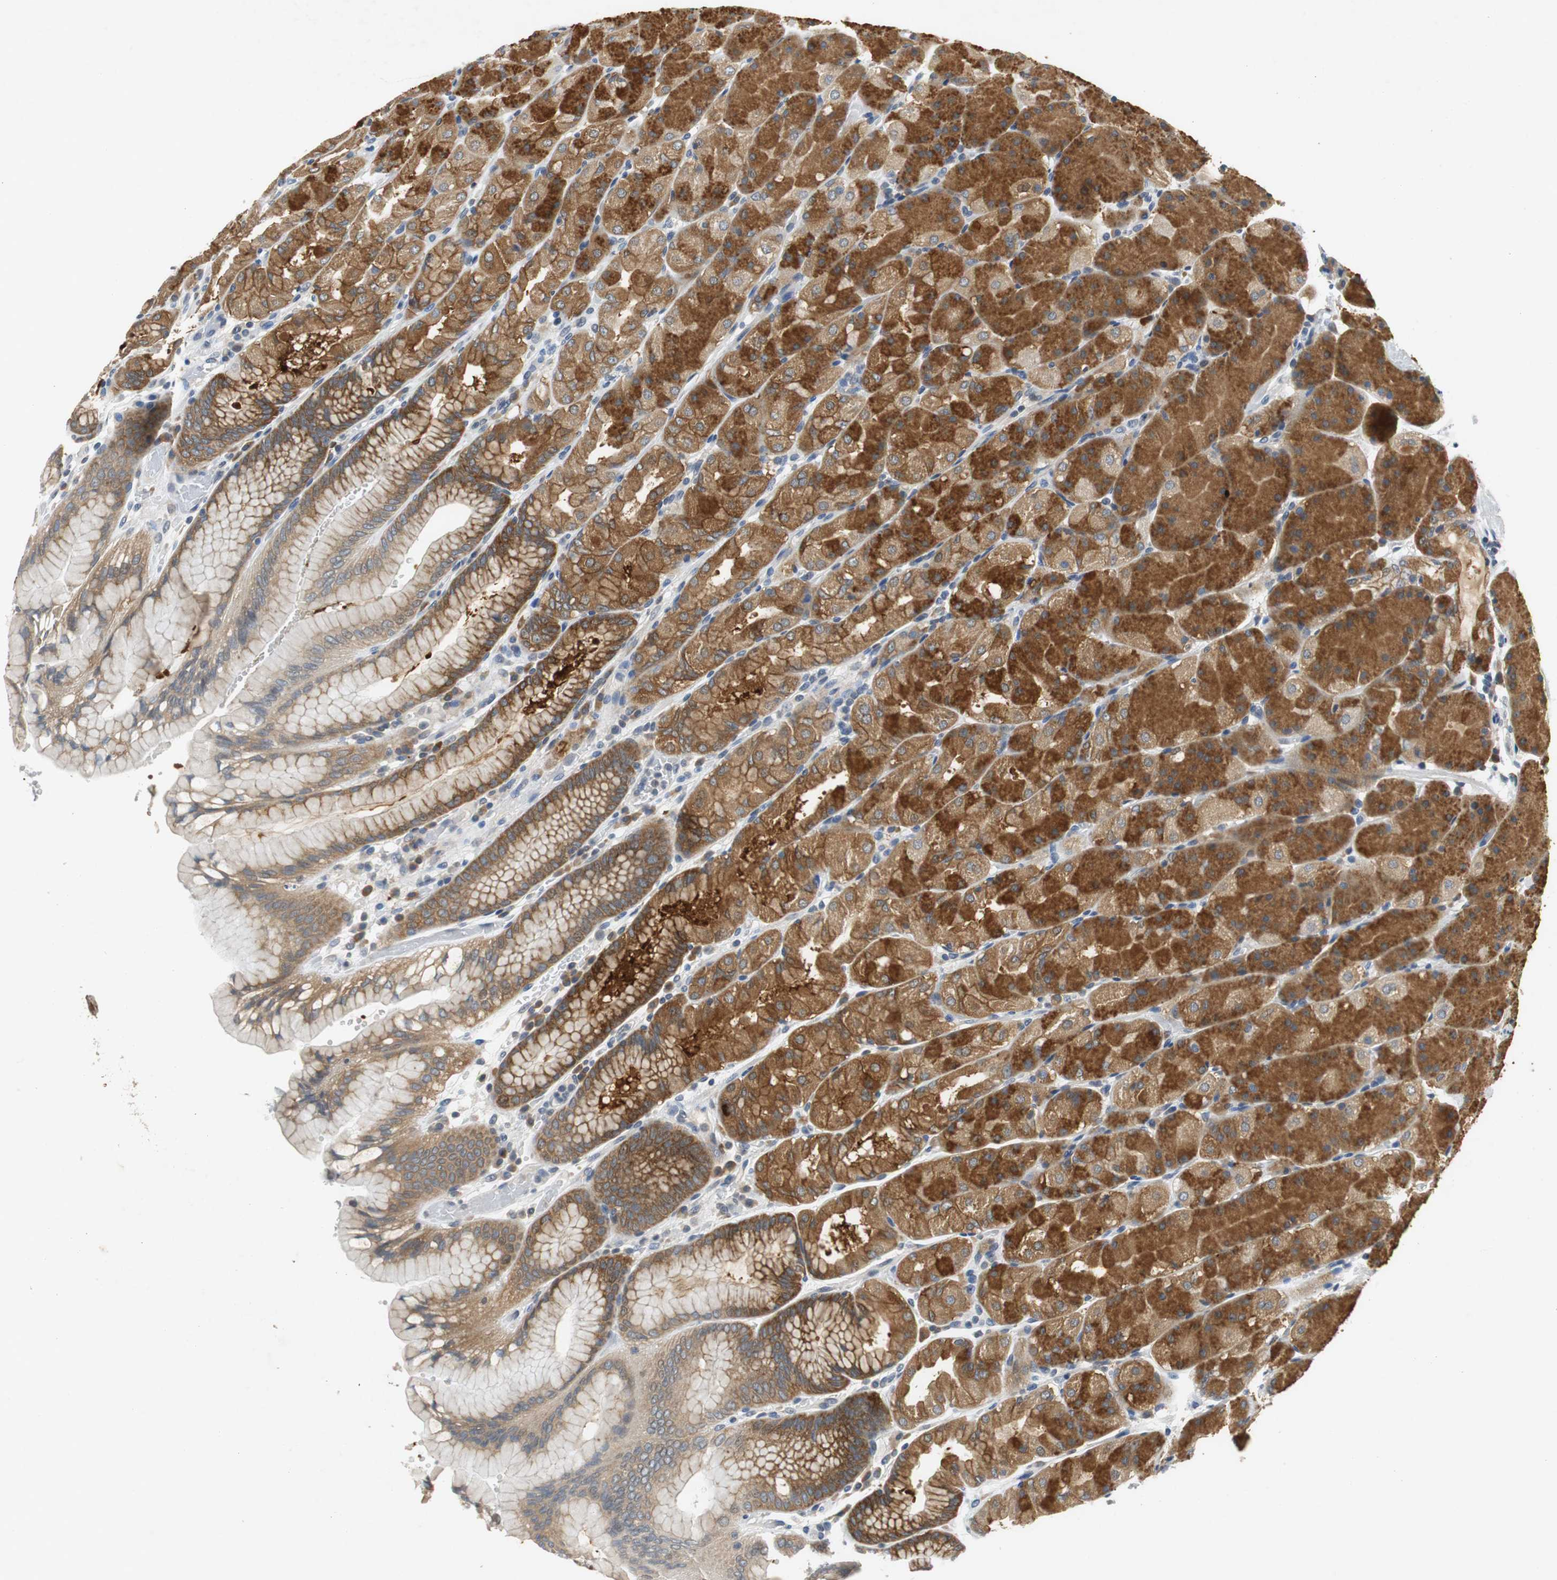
{"staining": {"intensity": "strong", "quantity": "25%-75%", "location": "cytoplasmic/membranous"}, "tissue": "stomach", "cell_type": "Glandular cells", "image_type": "normal", "snomed": [{"axis": "morphology", "description": "Normal tissue, NOS"}, {"axis": "topography", "description": "Stomach, upper"}, {"axis": "topography", "description": "Stomach"}], "caption": "A photomicrograph of human stomach stained for a protein demonstrates strong cytoplasmic/membranous brown staining in glandular cells. The staining was performed using DAB (3,3'-diaminobenzidine), with brown indicating positive protein expression. Nuclei are stained blue with hematoxylin.", "gene": "GLCCI1", "patient": {"sex": "male", "age": 76}}